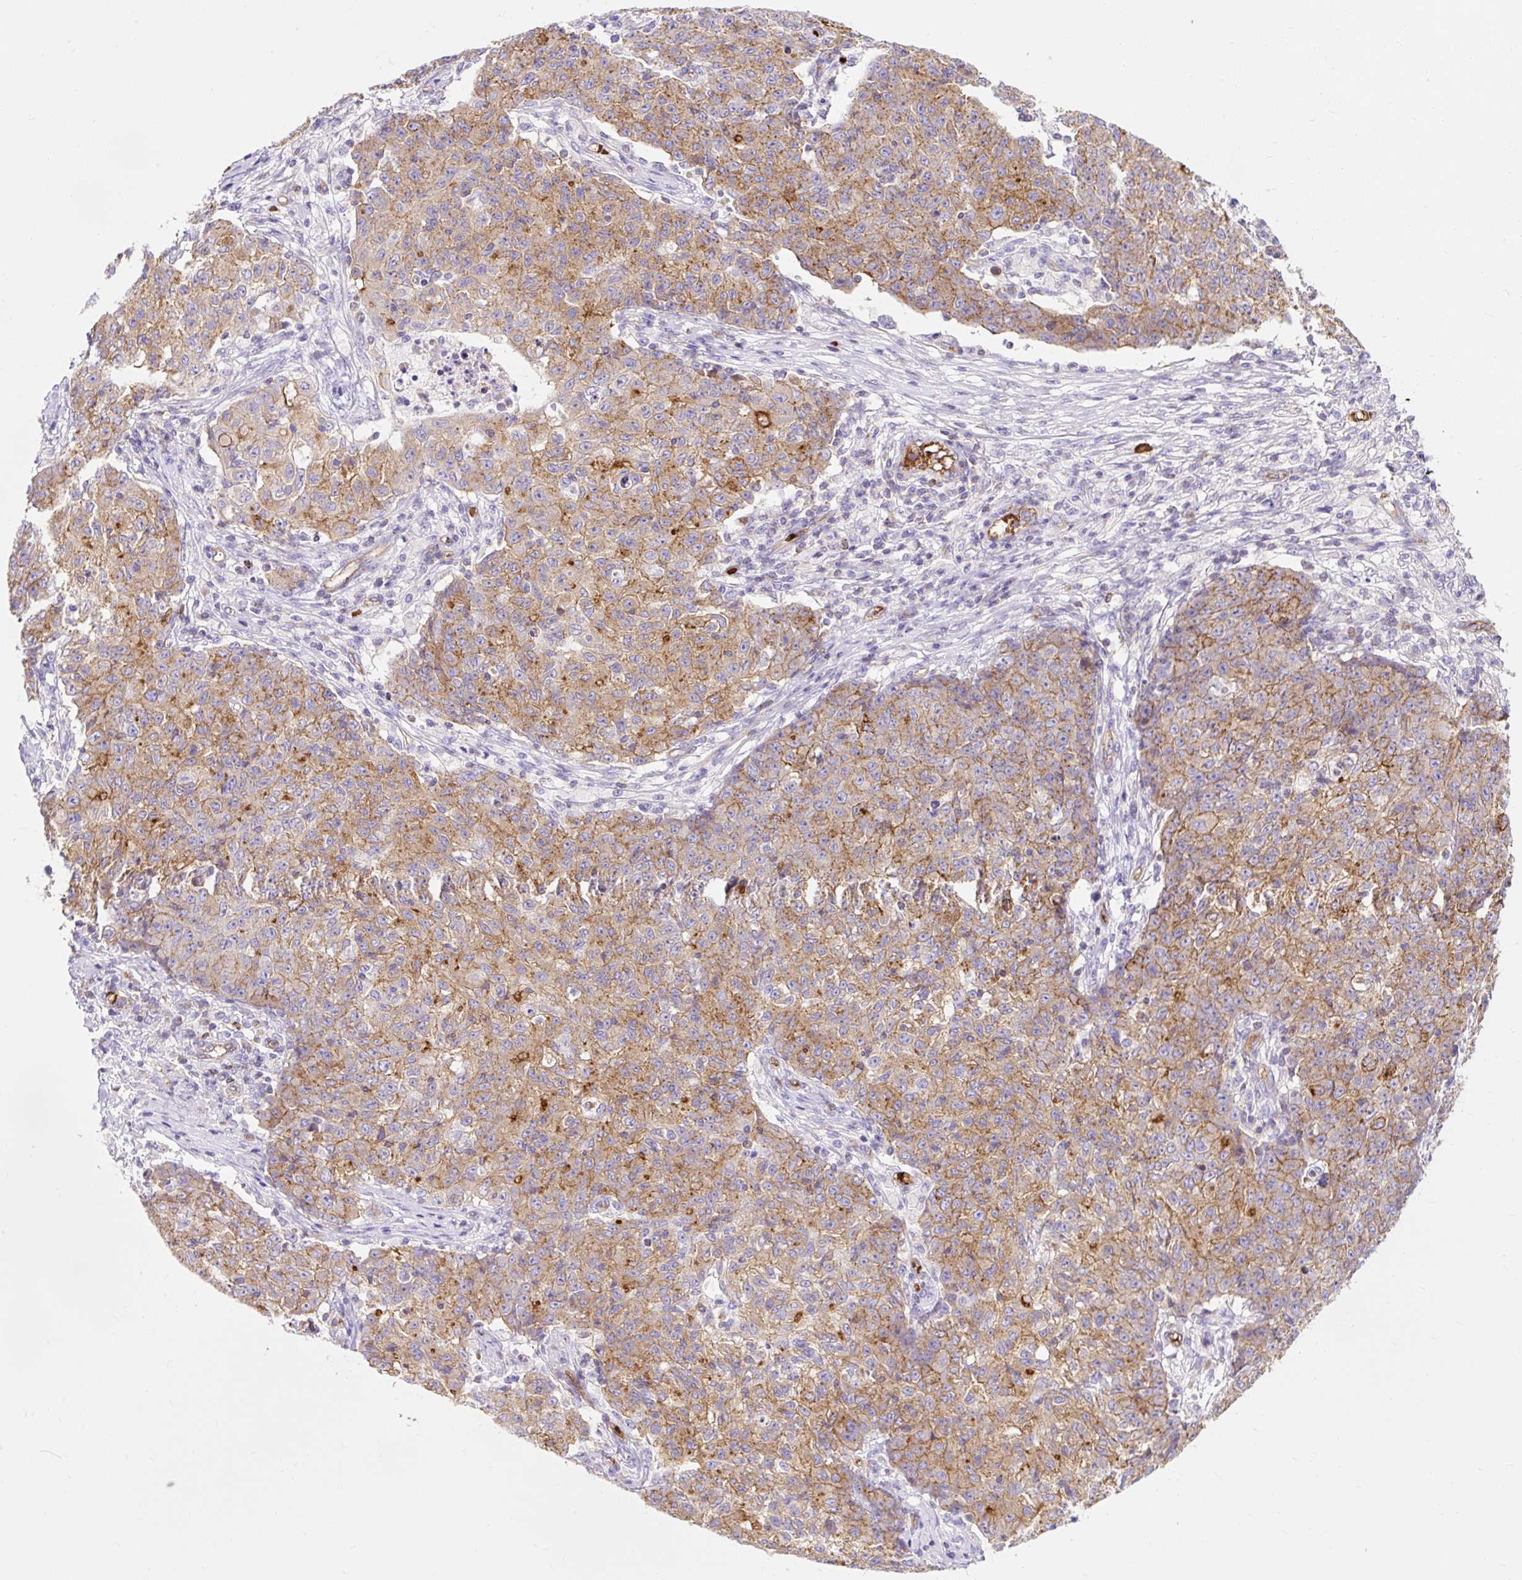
{"staining": {"intensity": "moderate", "quantity": "25%-75%", "location": "cytoplasmic/membranous"}, "tissue": "ovarian cancer", "cell_type": "Tumor cells", "image_type": "cancer", "snomed": [{"axis": "morphology", "description": "Carcinoma, endometroid"}, {"axis": "topography", "description": "Ovary"}], "caption": "Human ovarian endometroid carcinoma stained for a protein (brown) exhibits moderate cytoplasmic/membranous positive positivity in approximately 25%-75% of tumor cells.", "gene": "HIP1R", "patient": {"sex": "female", "age": 42}}